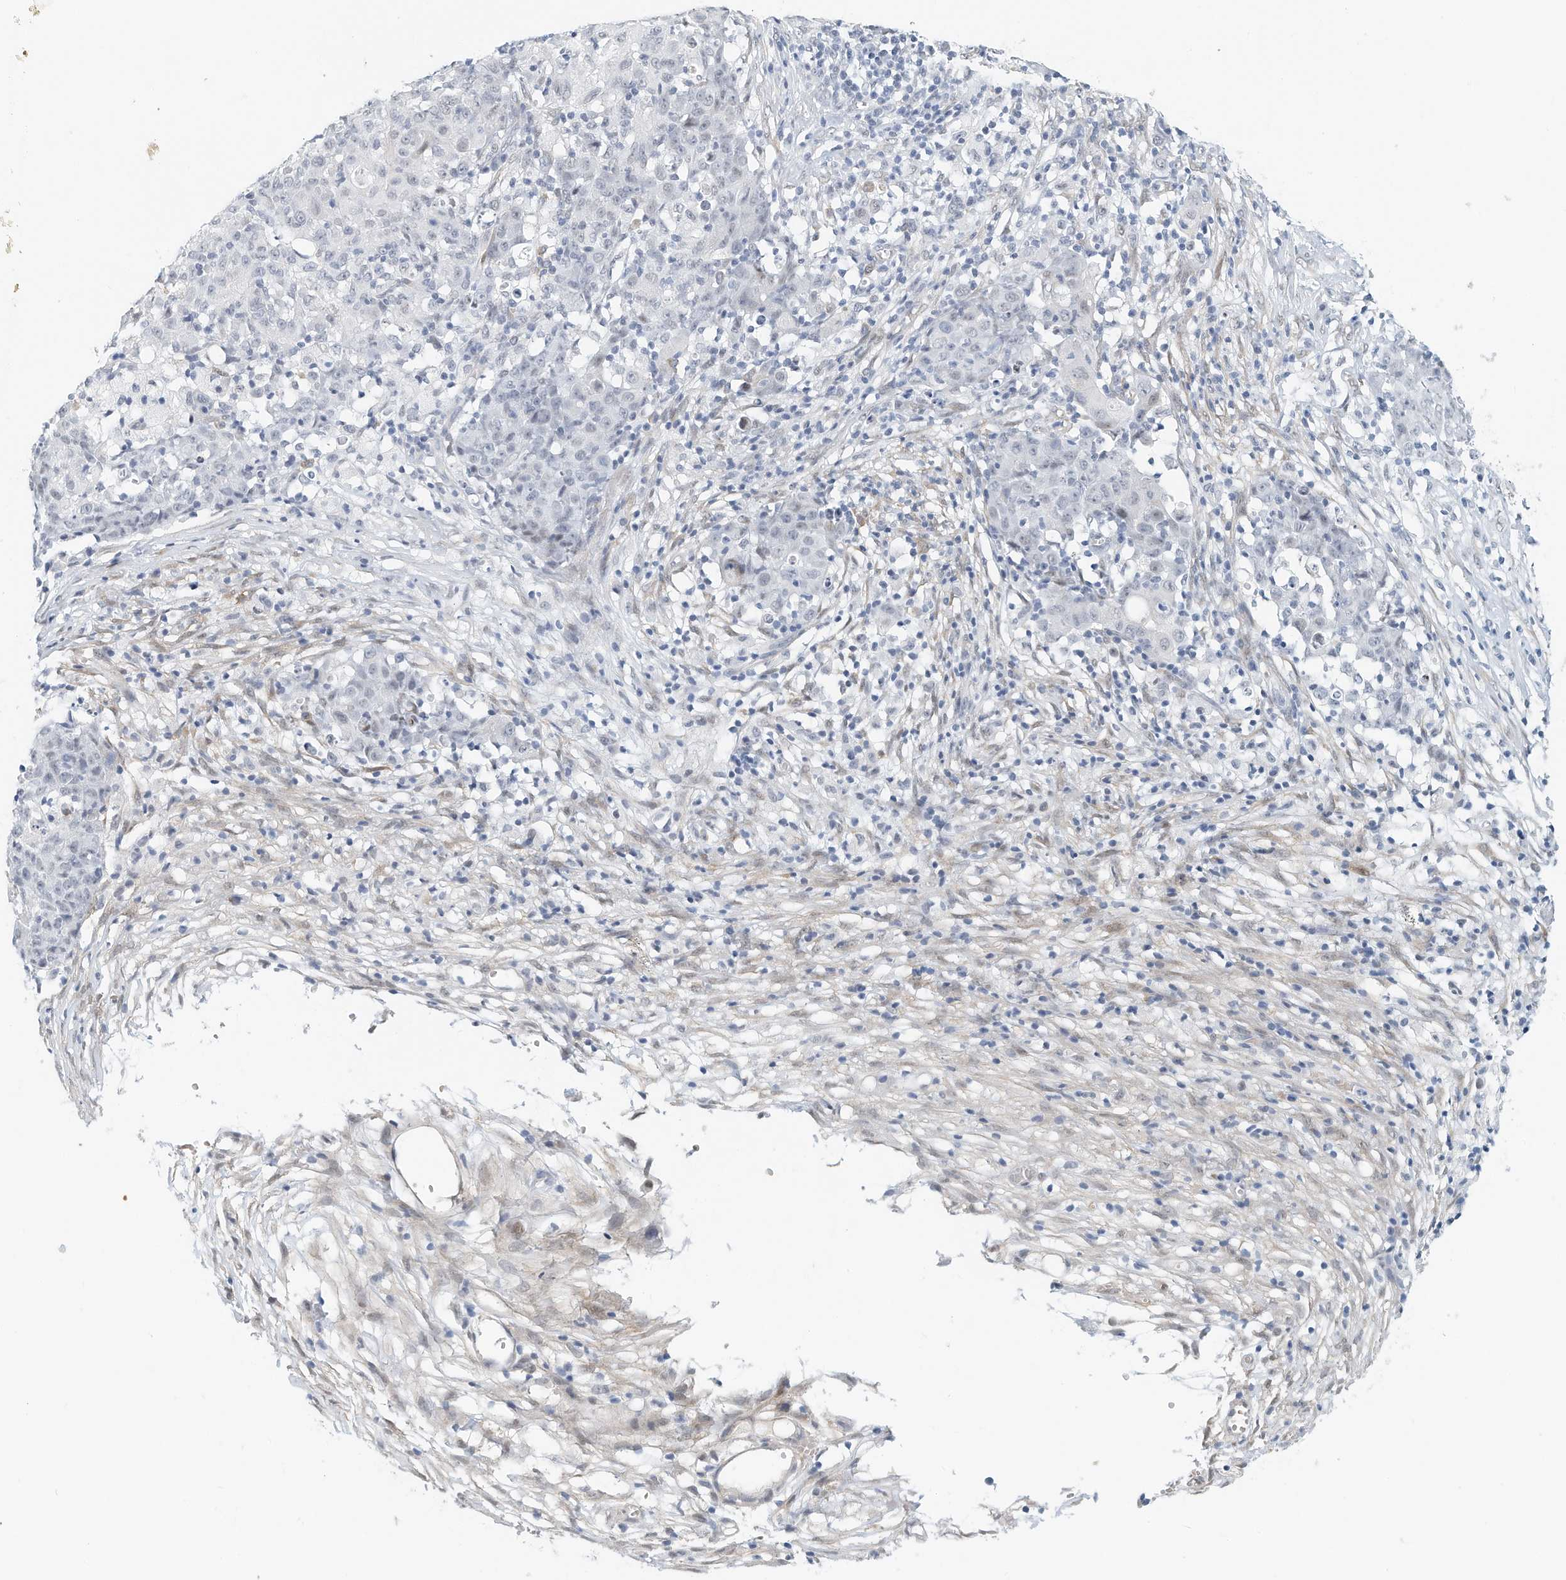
{"staining": {"intensity": "negative", "quantity": "none", "location": "none"}, "tissue": "ovarian cancer", "cell_type": "Tumor cells", "image_type": "cancer", "snomed": [{"axis": "morphology", "description": "Carcinoma, endometroid"}, {"axis": "topography", "description": "Ovary"}], "caption": "A micrograph of human ovarian cancer is negative for staining in tumor cells.", "gene": "ARHGAP28", "patient": {"sex": "female", "age": 42}}